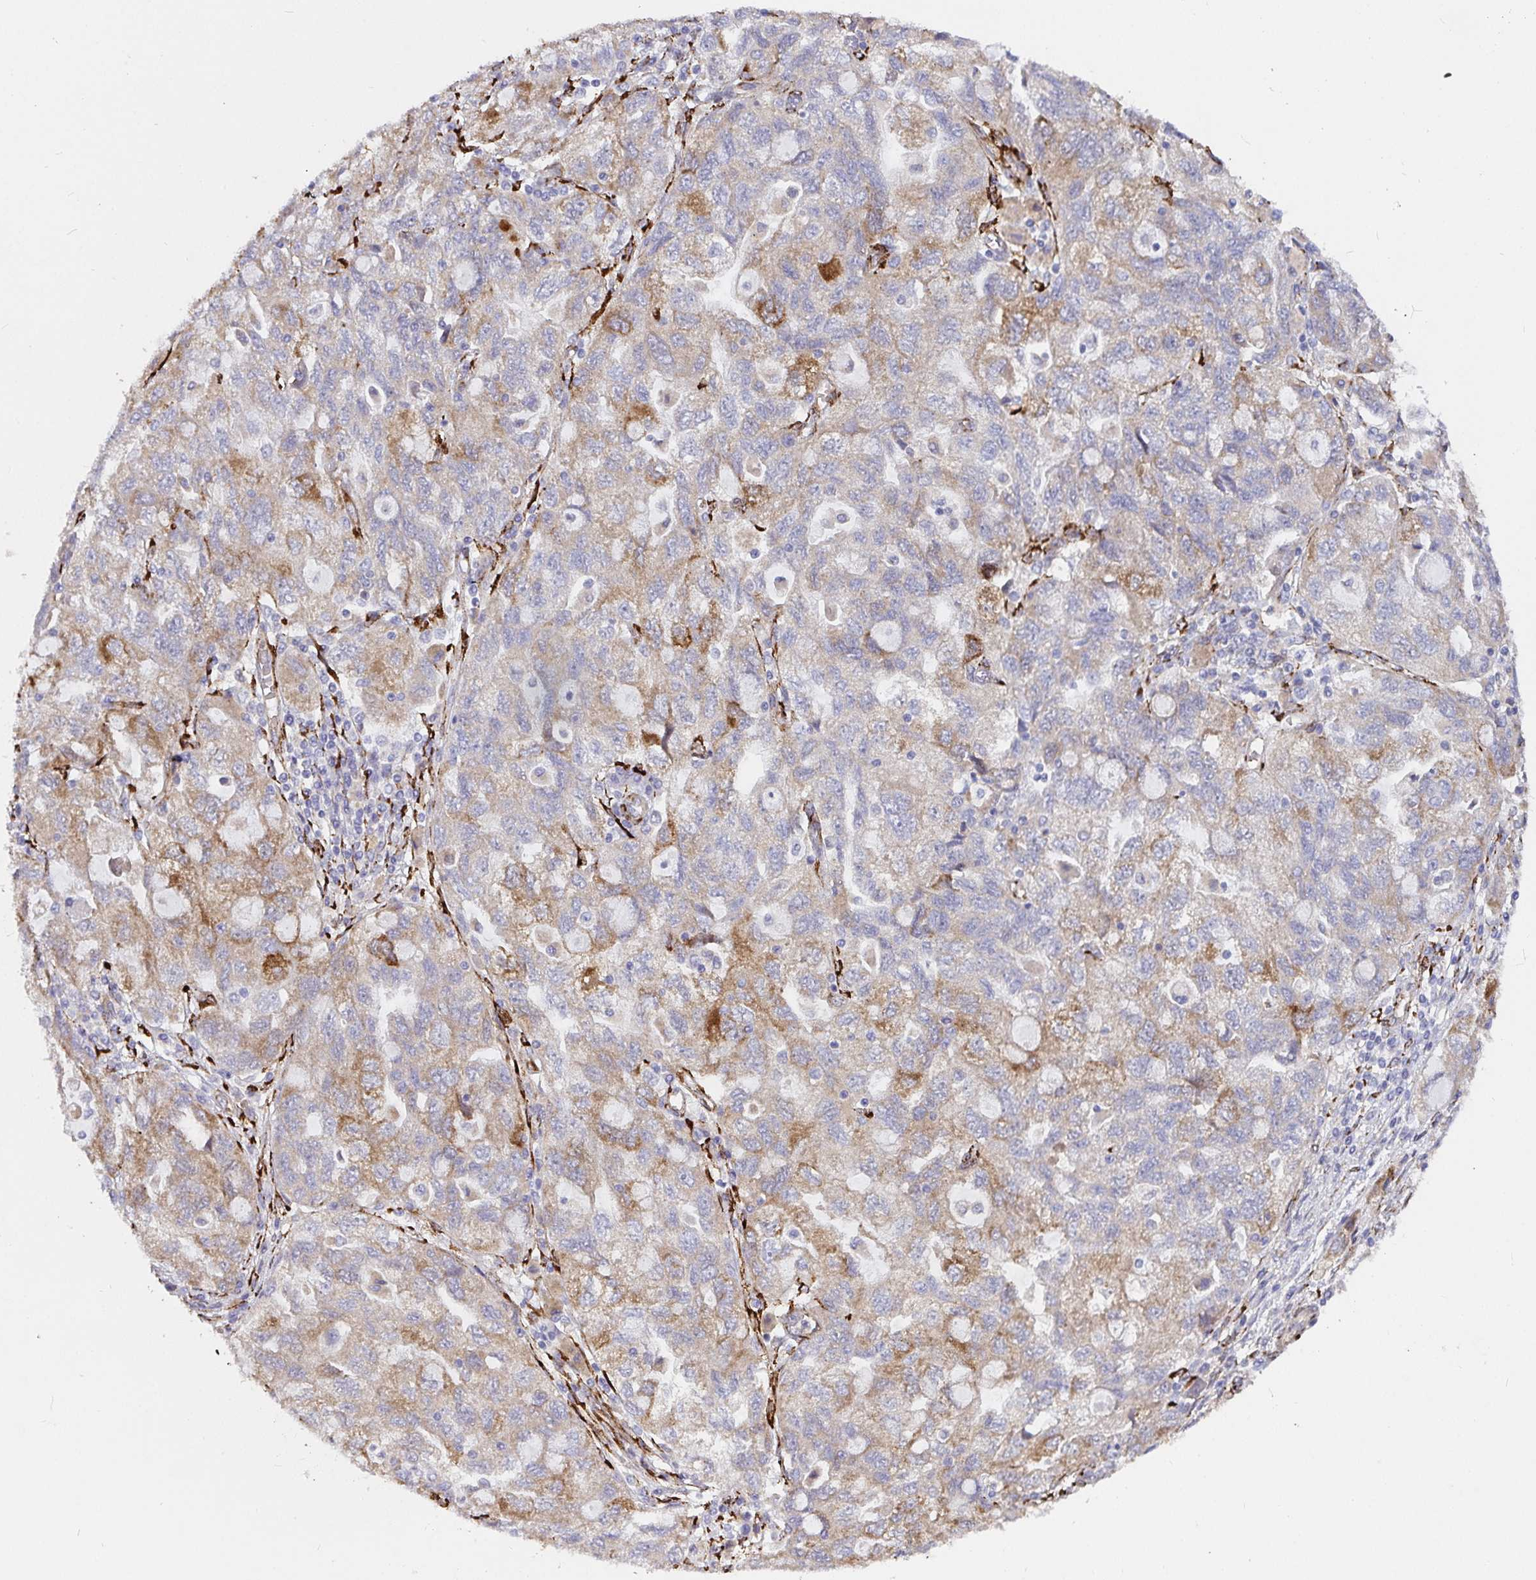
{"staining": {"intensity": "moderate", "quantity": "25%-75%", "location": "cytoplasmic/membranous"}, "tissue": "ovarian cancer", "cell_type": "Tumor cells", "image_type": "cancer", "snomed": [{"axis": "morphology", "description": "Carcinoma, NOS"}, {"axis": "morphology", "description": "Cystadenocarcinoma, serous, NOS"}, {"axis": "topography", "description": "Ovary"}], "caption": "Immunohistochemistry staining of ovarian cancer (carcinoma), which shows medium levels of moderate cytoplasmic/membranous expression in about 25%-75% of tumor cells indicating moderate cytoplasmic/membranous protein positivity. The staining was performed using DAB (brown) for protein detection and nuclei were counterstained in hematoxylin (blue).", "gene": "P4HA2", "patient": {"sex": "female", "age": 69}}